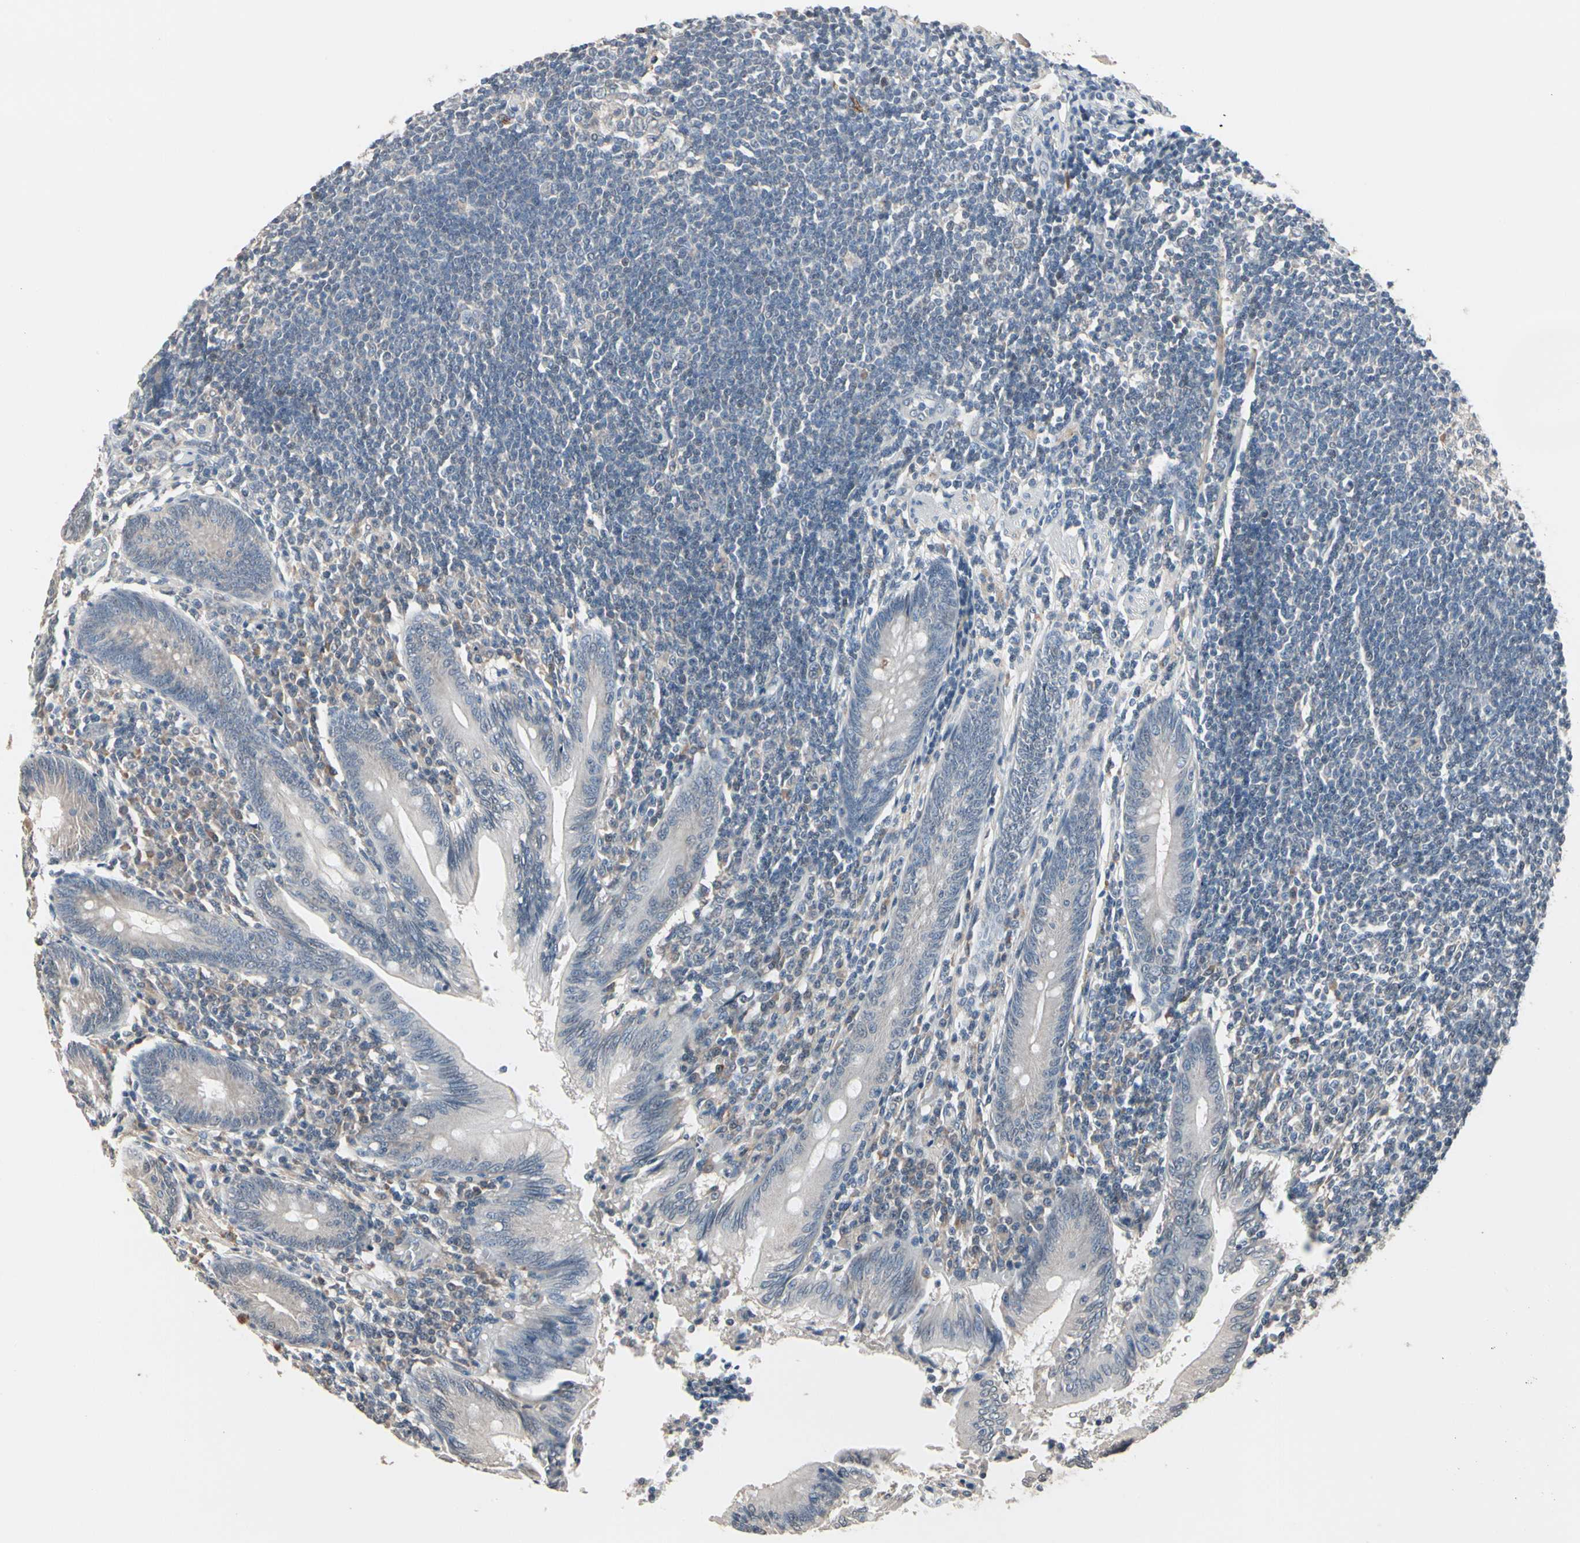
{"staining": {"intensity": "weak", "quantity": "25%-75%", "location": "cytoplasmic/membranous"}, "tissue": "appendix", "cell_type": "Glandular cells", "image_type": "normal", "snomed": [{"axis": "morphology", "description": "Normal tissue, NOS"}, {"axis": "morphology", "description": "Inflammation, NOS"}, {"axis": "topography", "description": "Appendix"}], "caption": "The histopathology image reveals staining of benign appendix, revealing weak cytoplasmic/membranous protein positivity (brown color) within glandular cells. (brown staining indicates protein expression, while blue staining denotes nuclei).", "gene": "SV2A", "patient": {"sex": "male", "age": 46}}